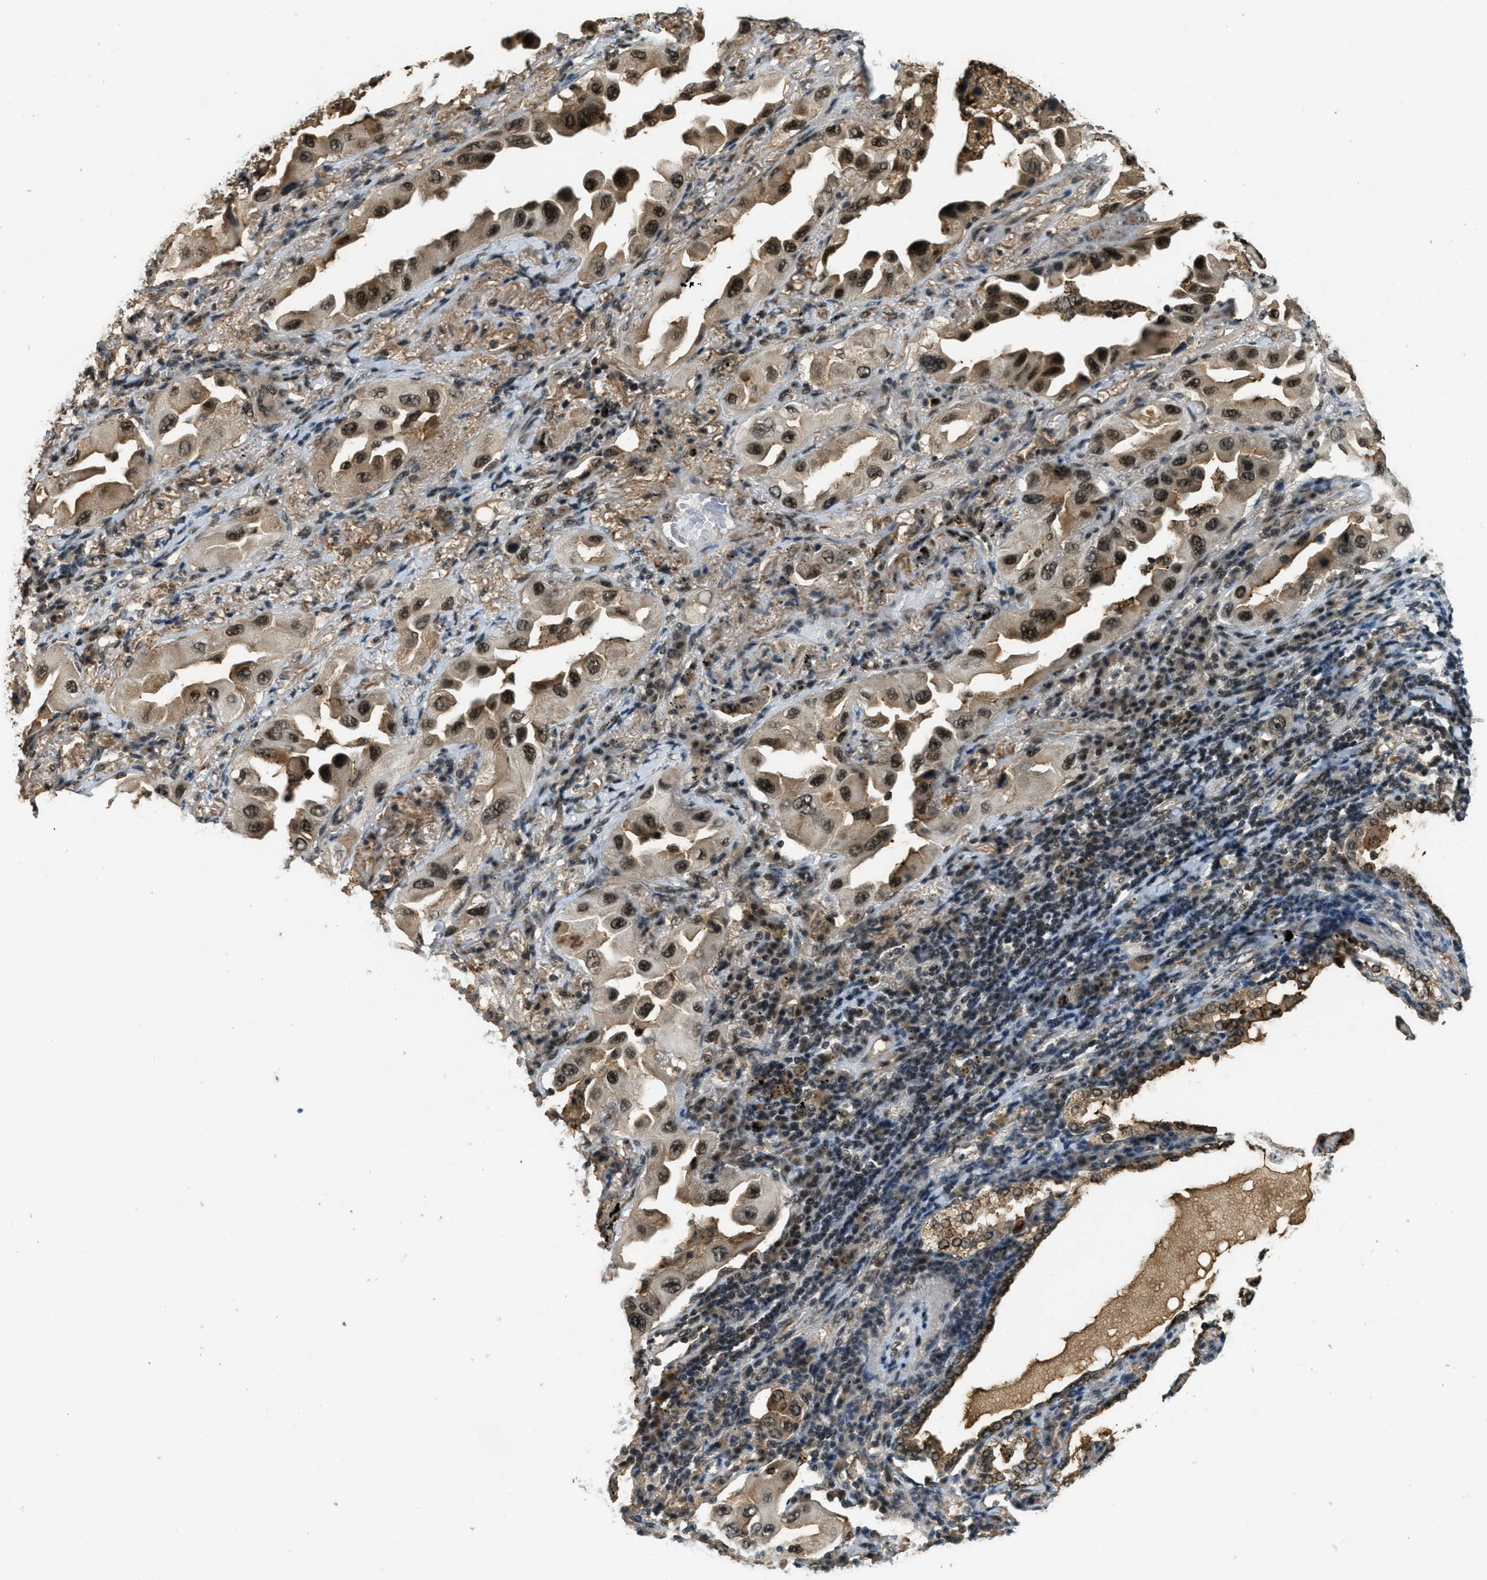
{"staining": {"intensity": "strong", "quantity": ">75%", "location": "cytoplasmic/membranous,nuclear"}, "tissue": "lung cancer", "cell_type": "Tumor cells", "image_type": "cancer", "snomed": [{"axis": "morphology", "description": "Adenocarcinoma, NOS"}, {"axis": "topography", "description": "Lung"}], "caption": "Lung adenocarcinoma stained with DAB immunohistochemistry demonstrates high levels of strong cytoplasmic/membranous and nuclear staining in approximately >75% of tumor cells.", "gene": "ZNF148", "patient": {"sex": "female", "age": 65}}